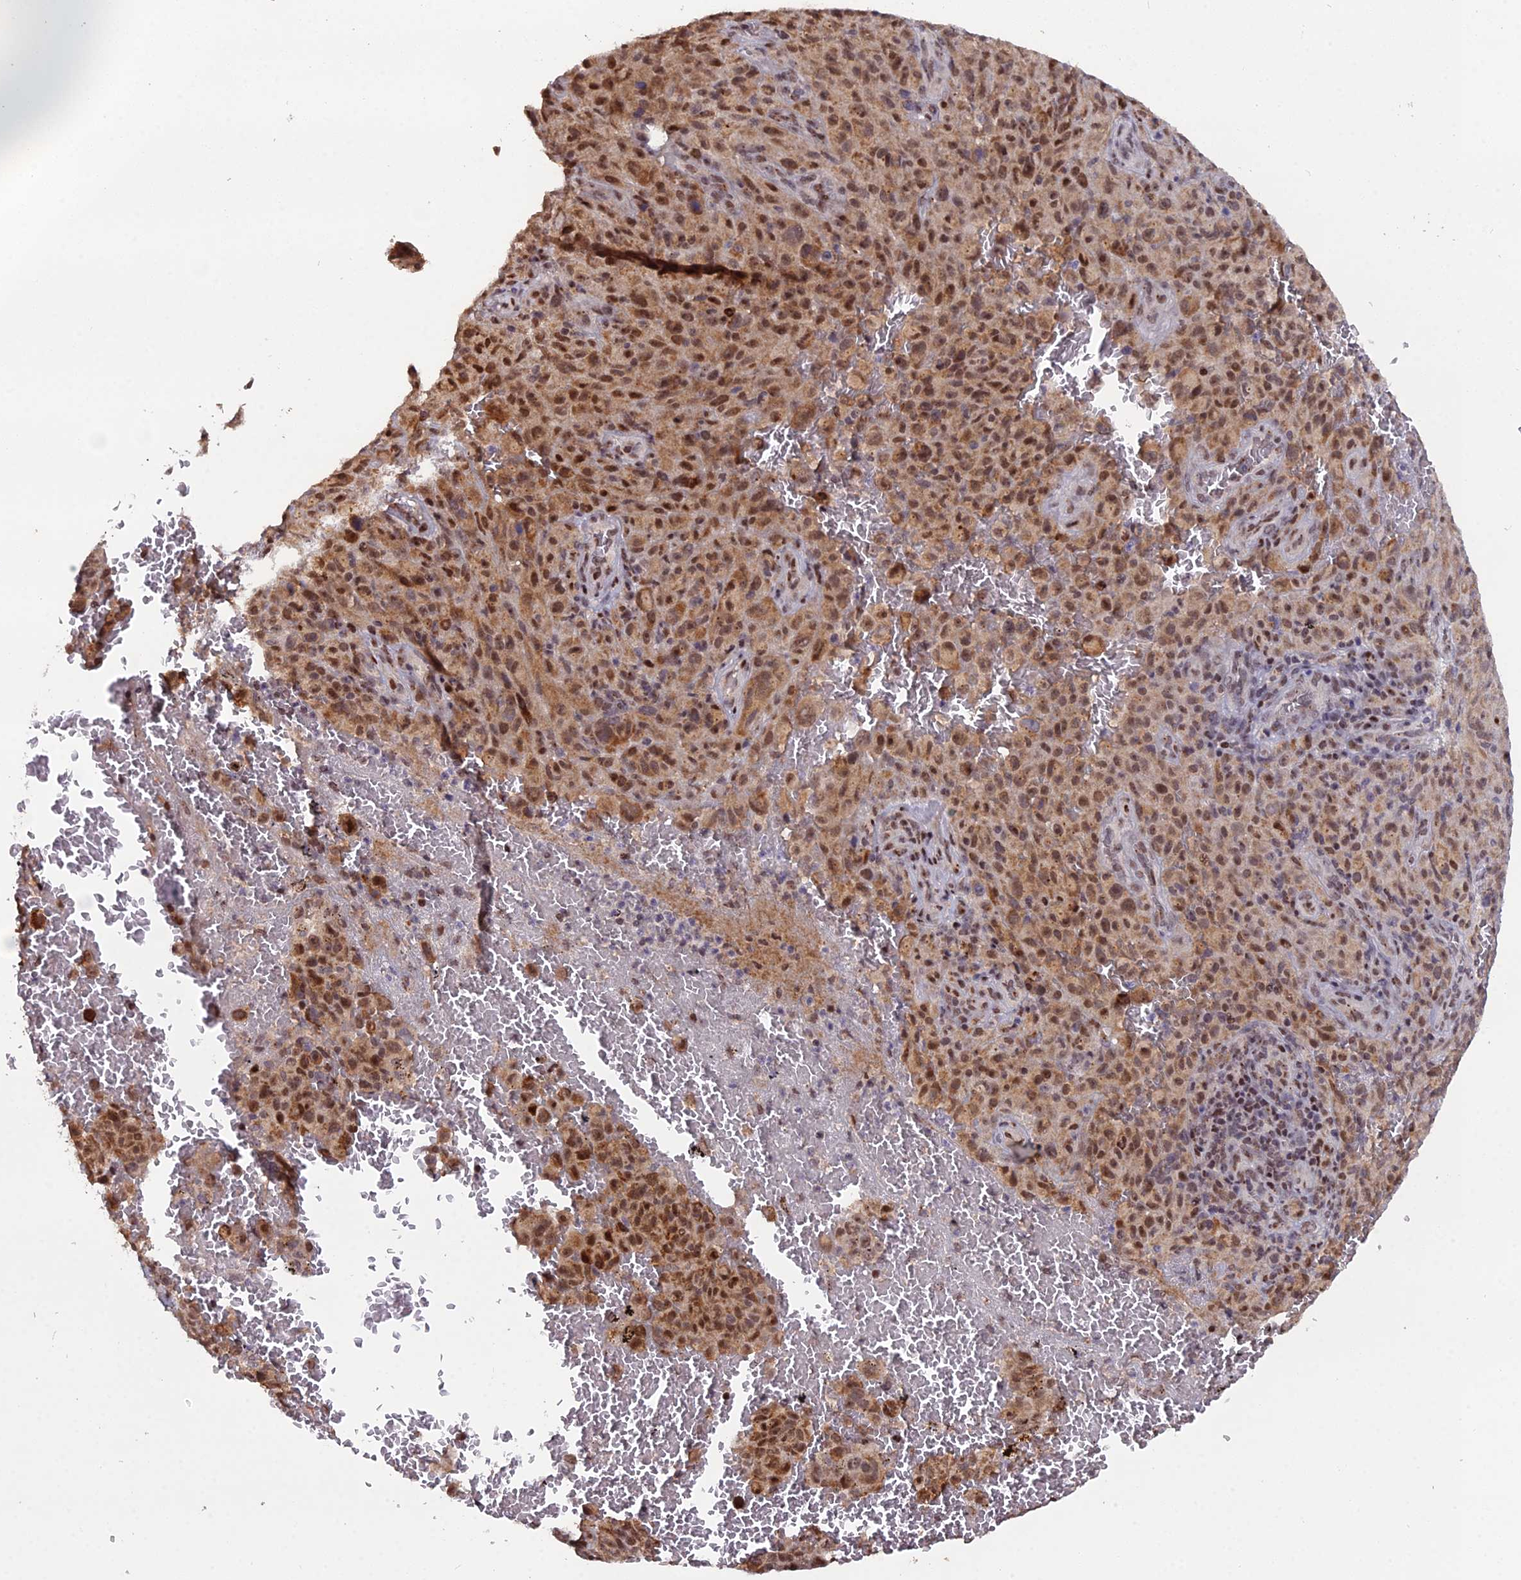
{"staining": {"intensity": "moderate", "quantity": ">75%", "location": "cytoplasmic/membranous,nuclear"}, "tissue": "melanoma", "cell_type": "Tumor cells", "image_type": "cancer", "snomed": [{"axis": "morphology", "description": "Malignant melanoma, NOS"}, {"axis": "topography", "description": "Skin"}], "caption": "Tumor cells display moderate cytoplasmic/membranous and nuclear staining in approximately >75% of cells in malignant melanoma. The staining was performed using DAB, with brown indicating positive protein expression. Nuclei are stained blue with hematoxylin.", "gene": "ARL2", "patient": {"sex": "female", "age": 82}}